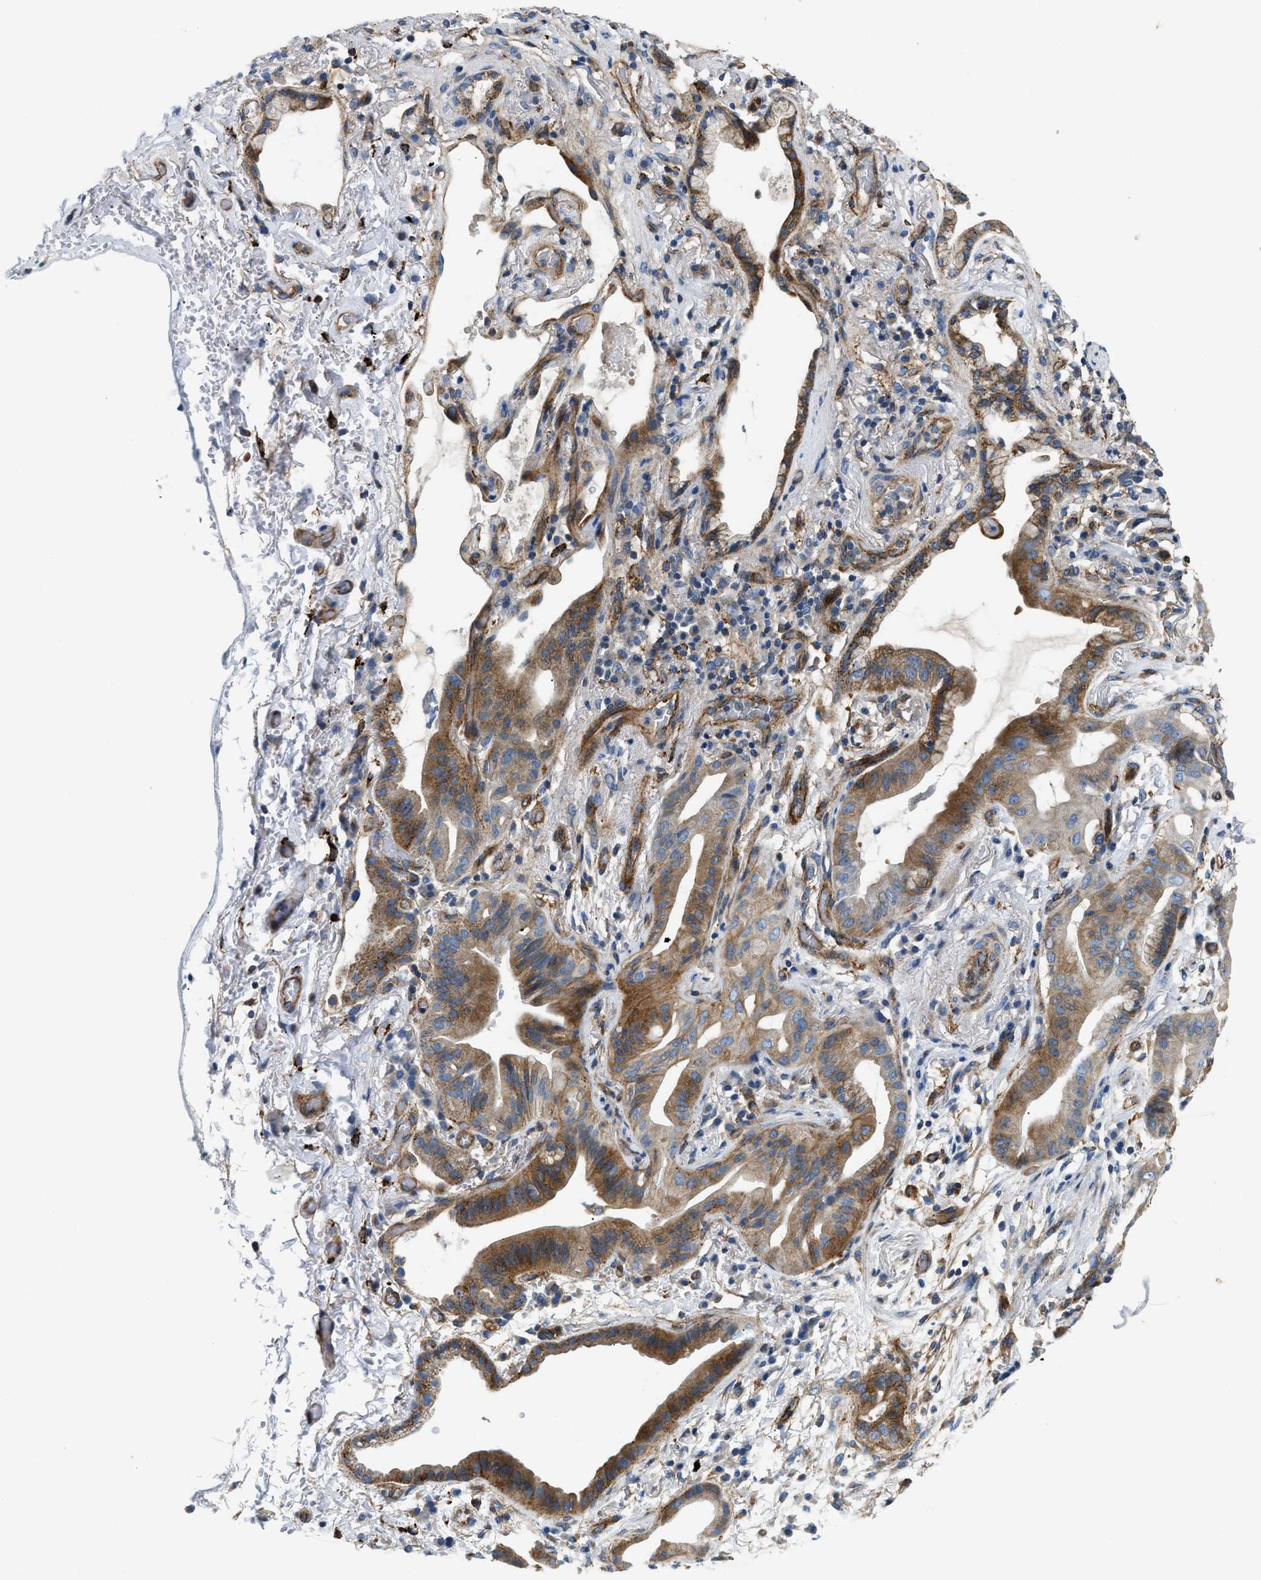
{"staining": {"intensity": "moderate", "quantity": ">75%", "location": "cytoplasmic/membranous"}, "tissue": "lung cancer", "cell_type": "Tumor cells", "image_type": "cancer", "snomed": [{"axis": "morphology", "description": "Normal tissue, NOS"}, {"axis": "morphology", "description": "Adenocarcinoma, NOS"}, {"axis": "topography", "description": "Bronchus"}, {"axis": "topography", "description": "Lung"}], "caption": "This image displays immunohistochemistry staining of human lung cancer, with medium moderate cytoplasmic/membranous staining in approximately >75% of tumor cells.", "gene": "NSUN7", "patient": {"sex": "female", "age": 70}}